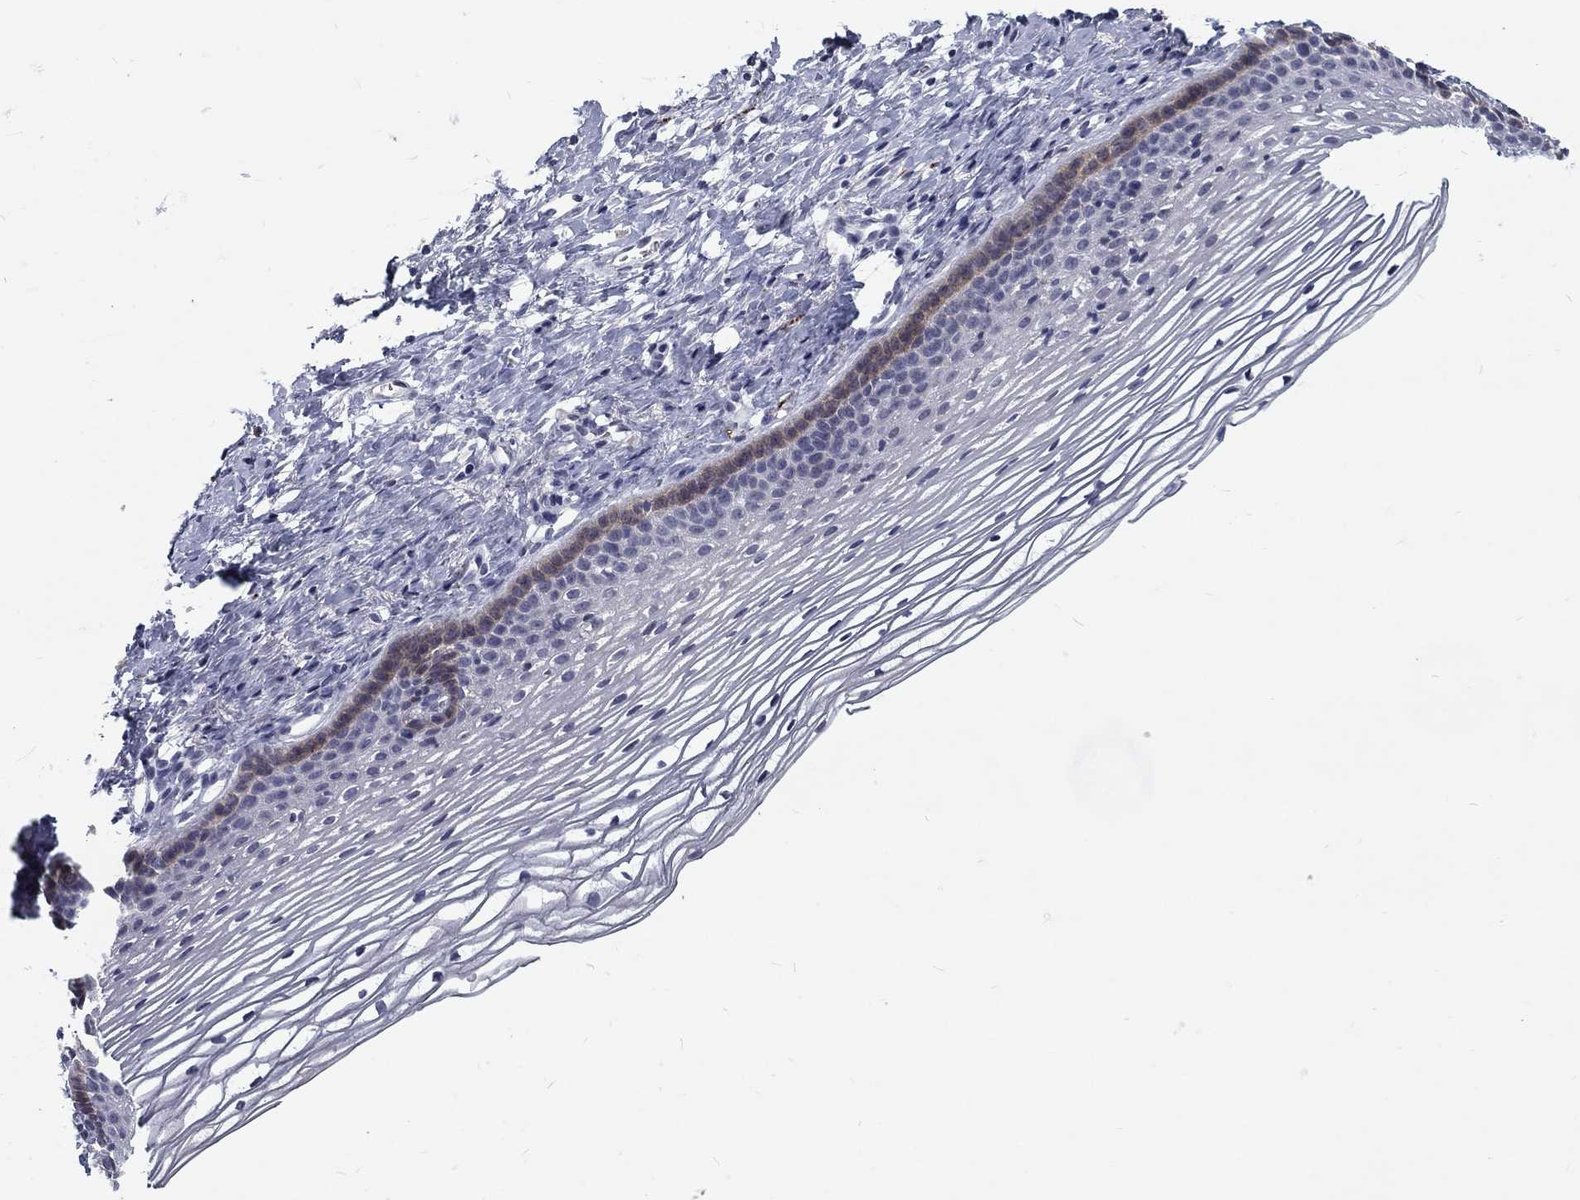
{"staining": {"intensity": "weak", "quantity": "<25%", "location": "cytoplasmic/membranous"}, "tissue": "cervix", "cell_type": "Squamous epithelial cells", "image_type": "normal", "snomed": [{"axis": "morphology", "description": "Normal tissue, NOS"}, {"axis": "topography", "description": "Cervix"}], "caption": "Cervix stained for a protein using immunohistochemistry reveals no positivity squamous epithelial cells.", "gene": "NOS1", "patient": {"sex": "female", "age": 39}}